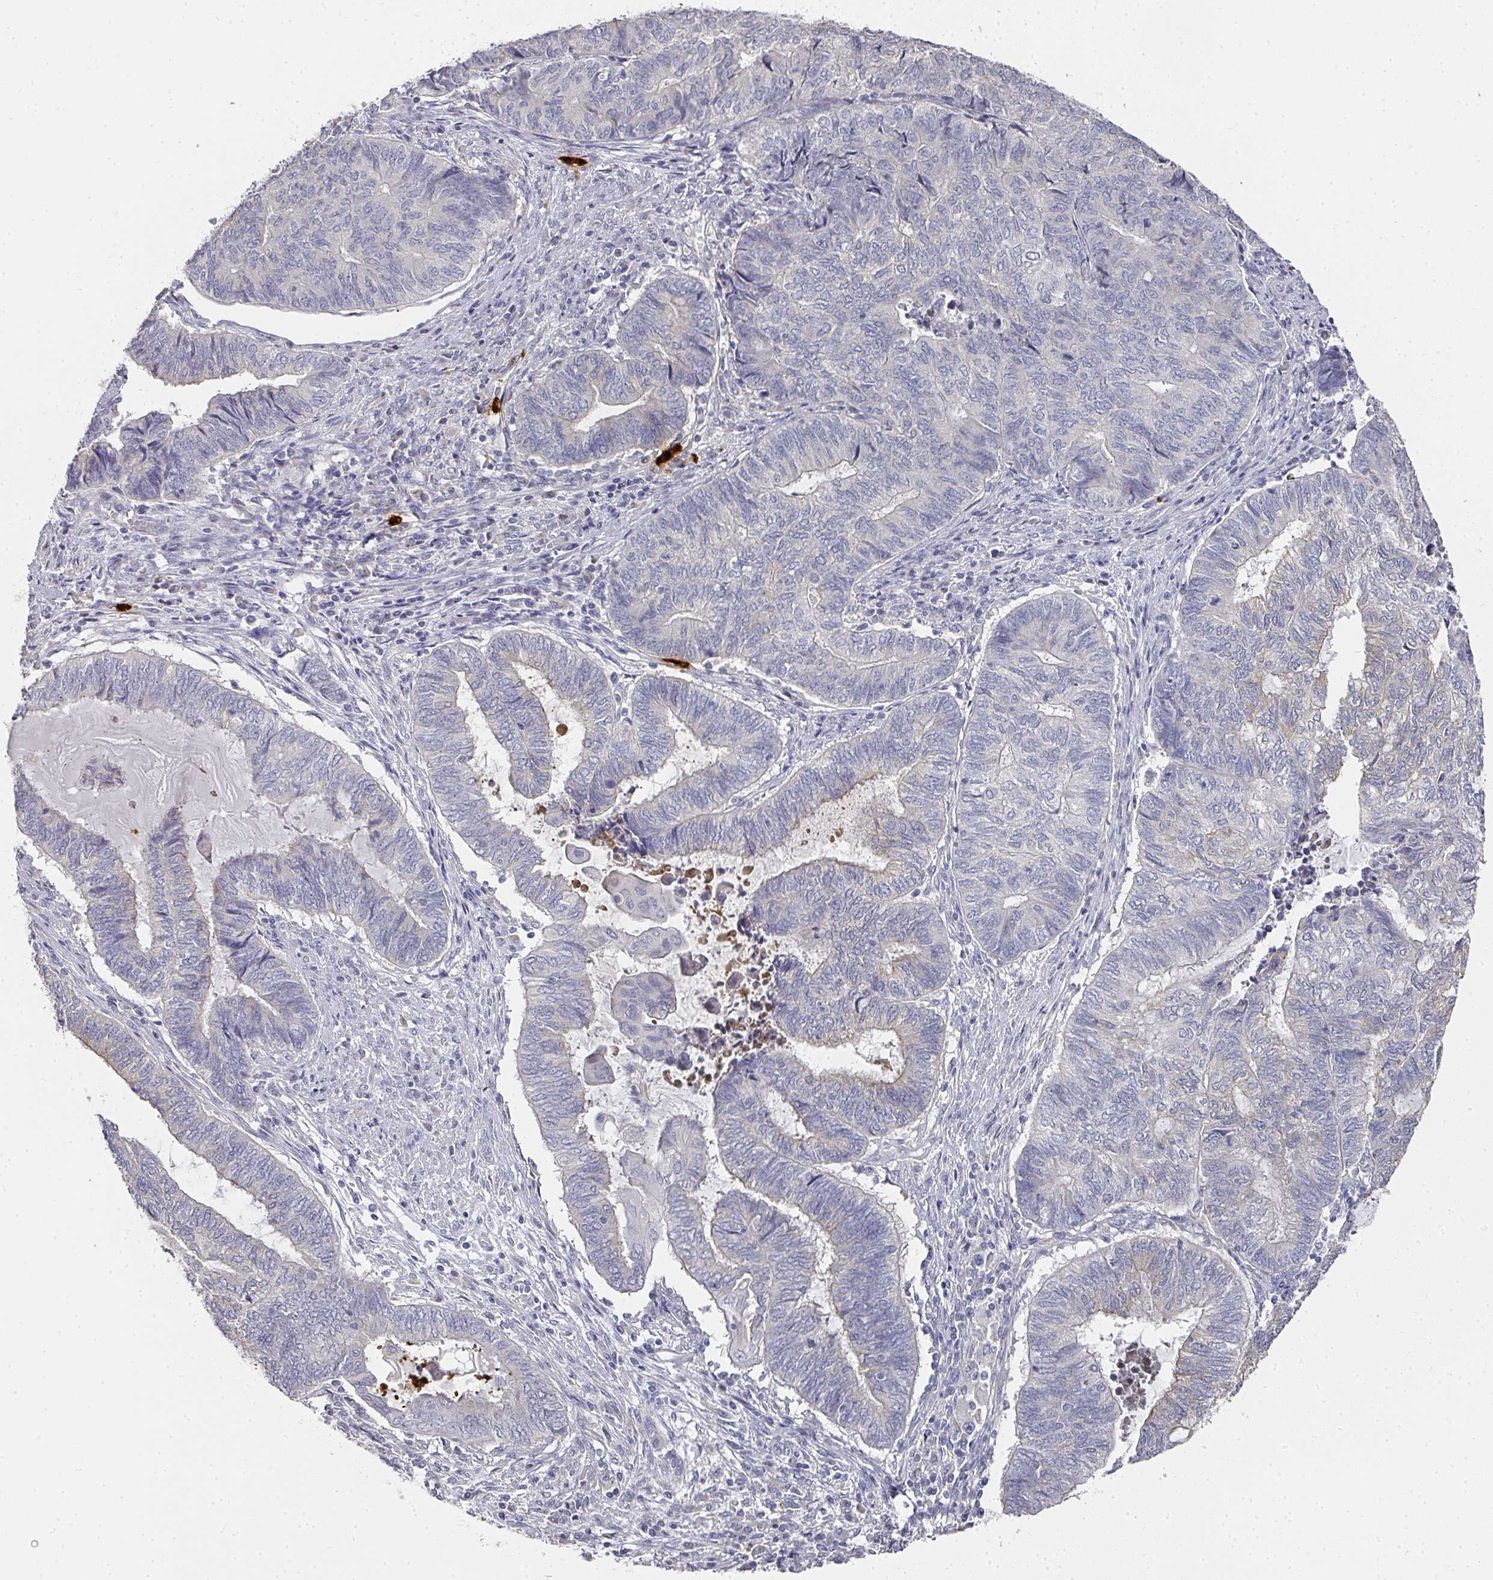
{"staining": {"intensity": "negative", "quantity": "none", "location": "none"}, "tissue": "endometrial cancer", "cell_type": "Tumor cells", "image_type": "cancer", "snomed": [{"axis": "morphology", "description": "Adenocarcinoma, NOS"}, {"axis": "topography", "description": "Uterus"}, {"axis": "topography", "description": "Endometrium"}], "caption": "Micrograph shows no protein positivity in tumor cells of adenocarcinoma (endometrial) tissue.", "gene": "CAMP", "patient": {"sex": "female", "age": 70}}